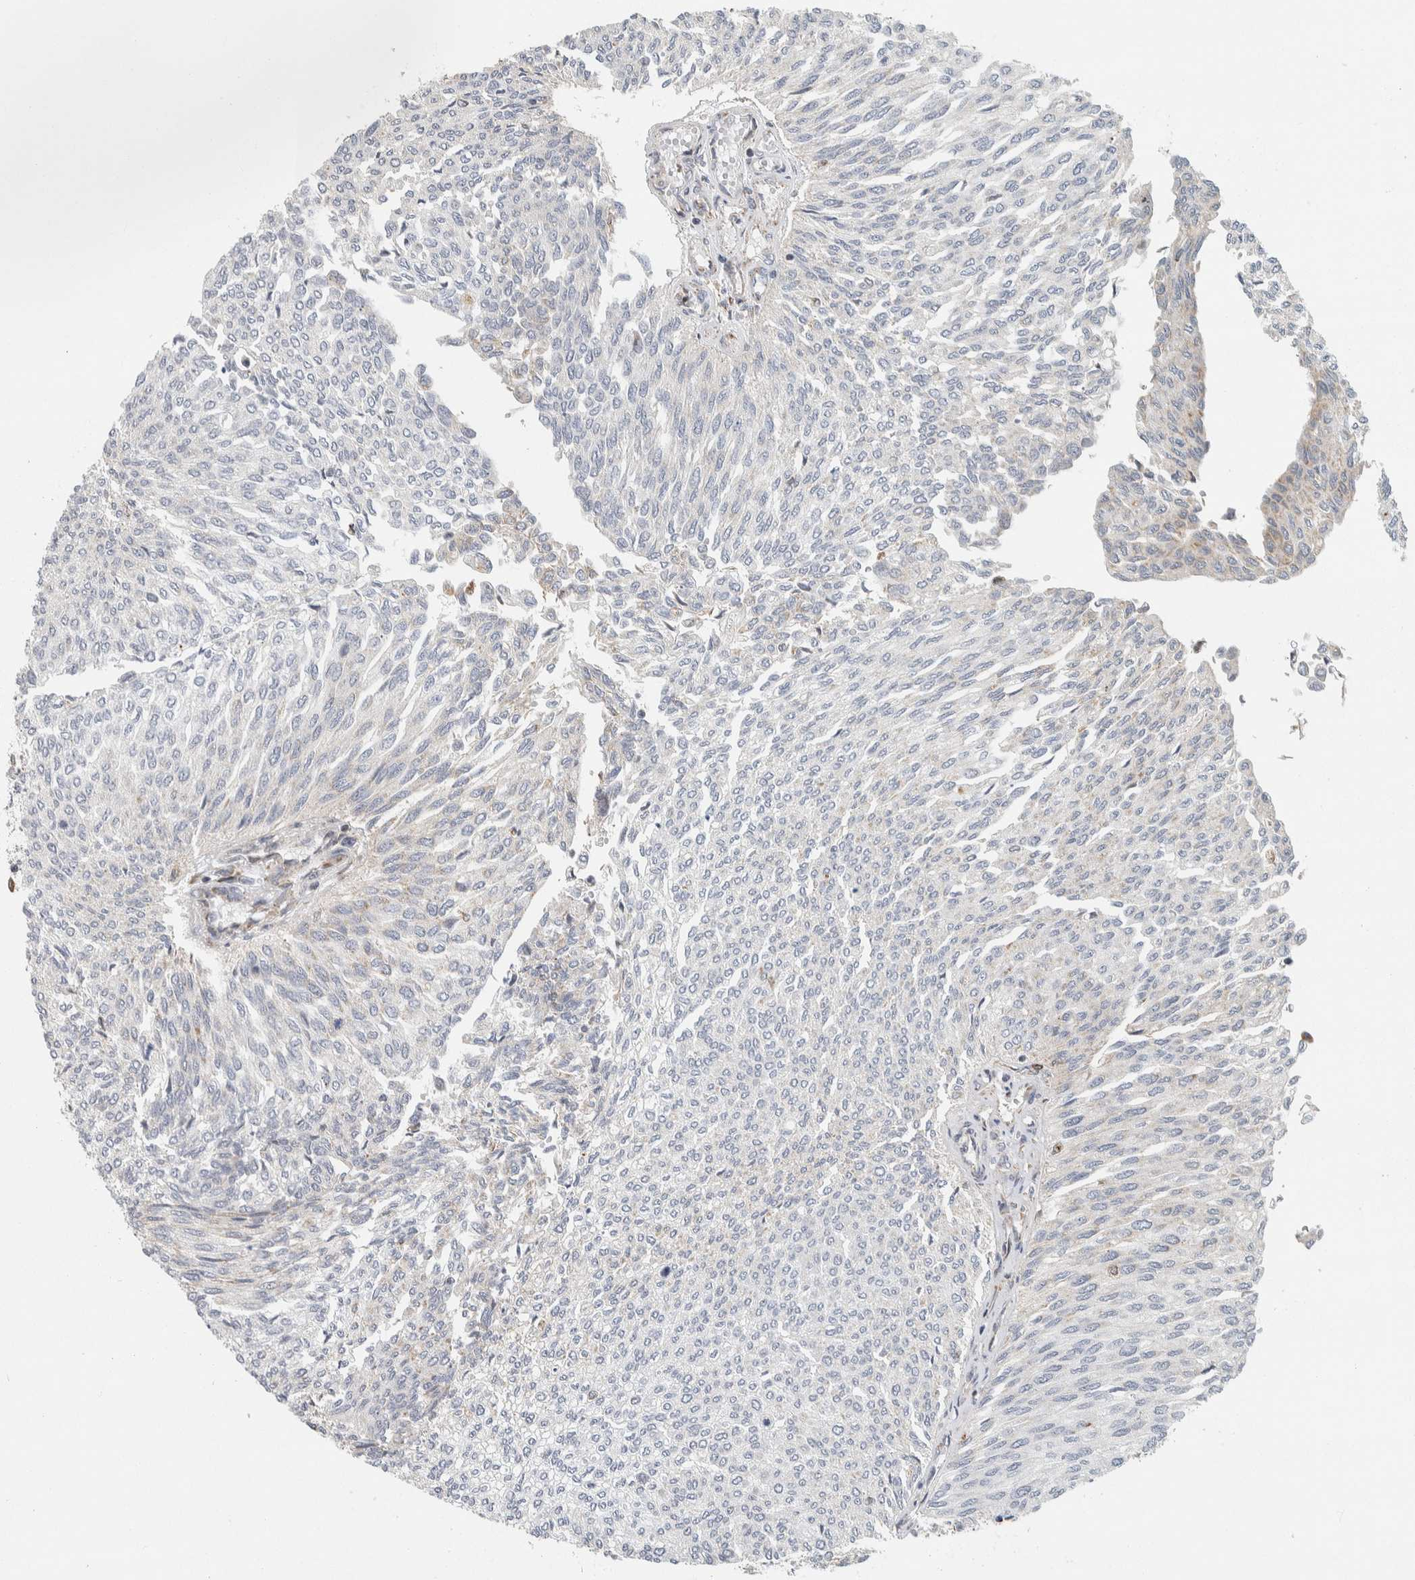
{"staining": {"intensity": "negative", "quantity": "none", "location": "none"}, "tissue": "urothelial cancer", "cell_type": "Tumor cells", "image_type": "cancer", "snomed": [{"axis": "morphology", "description": "Urothelial carcinoma, Low grade"}, {"axis": "topography", "description": "Urinary bladder"}], "caption": "Tumor cells are negative for brown protein staining in urothelial cancer.", "gene": "AFP", "patient": {"sex": "female", "age": 79}}